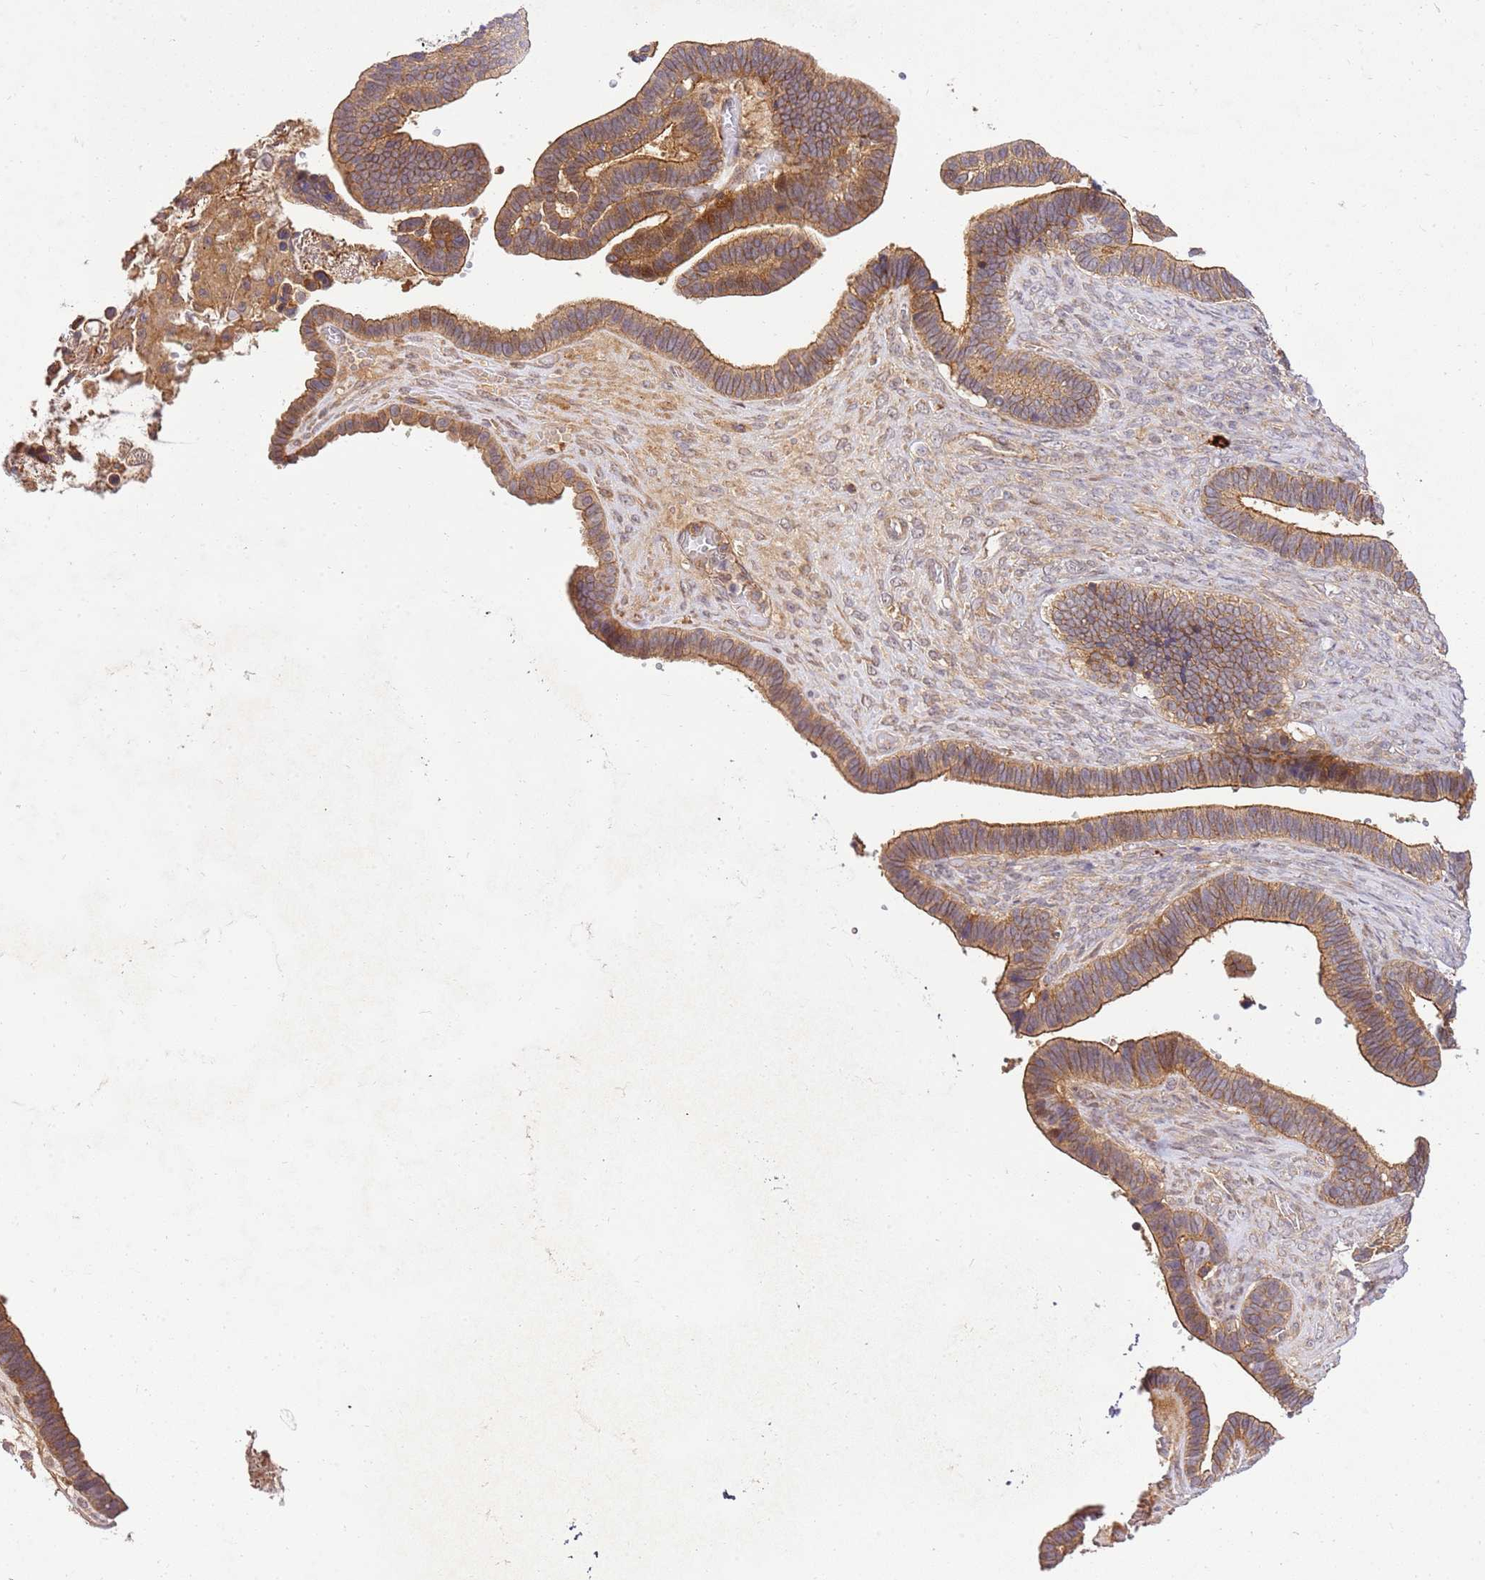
{"staining": {"intensity": "moderate", "quantity": ">75%", "location": "cytoplasmic/membranous"}, "tissue": "ovarian cancer", "cell_type": "Tumor cells", "image_type": "cancer", "snomed": [{"axis": "morphology", "description": "Cystadenocarcinoma, serous, NOS"}, {"axis": "topography", "description": "Ovary"}], "caption": "Serous cystadenocarcinoma (ovarian) stained with IHC shows moderate cytoplasmic/membranous positivity in about >75% of tumor cells.", "gene": "GAREM1", "patient": {"sex": "female", "age": 56}}